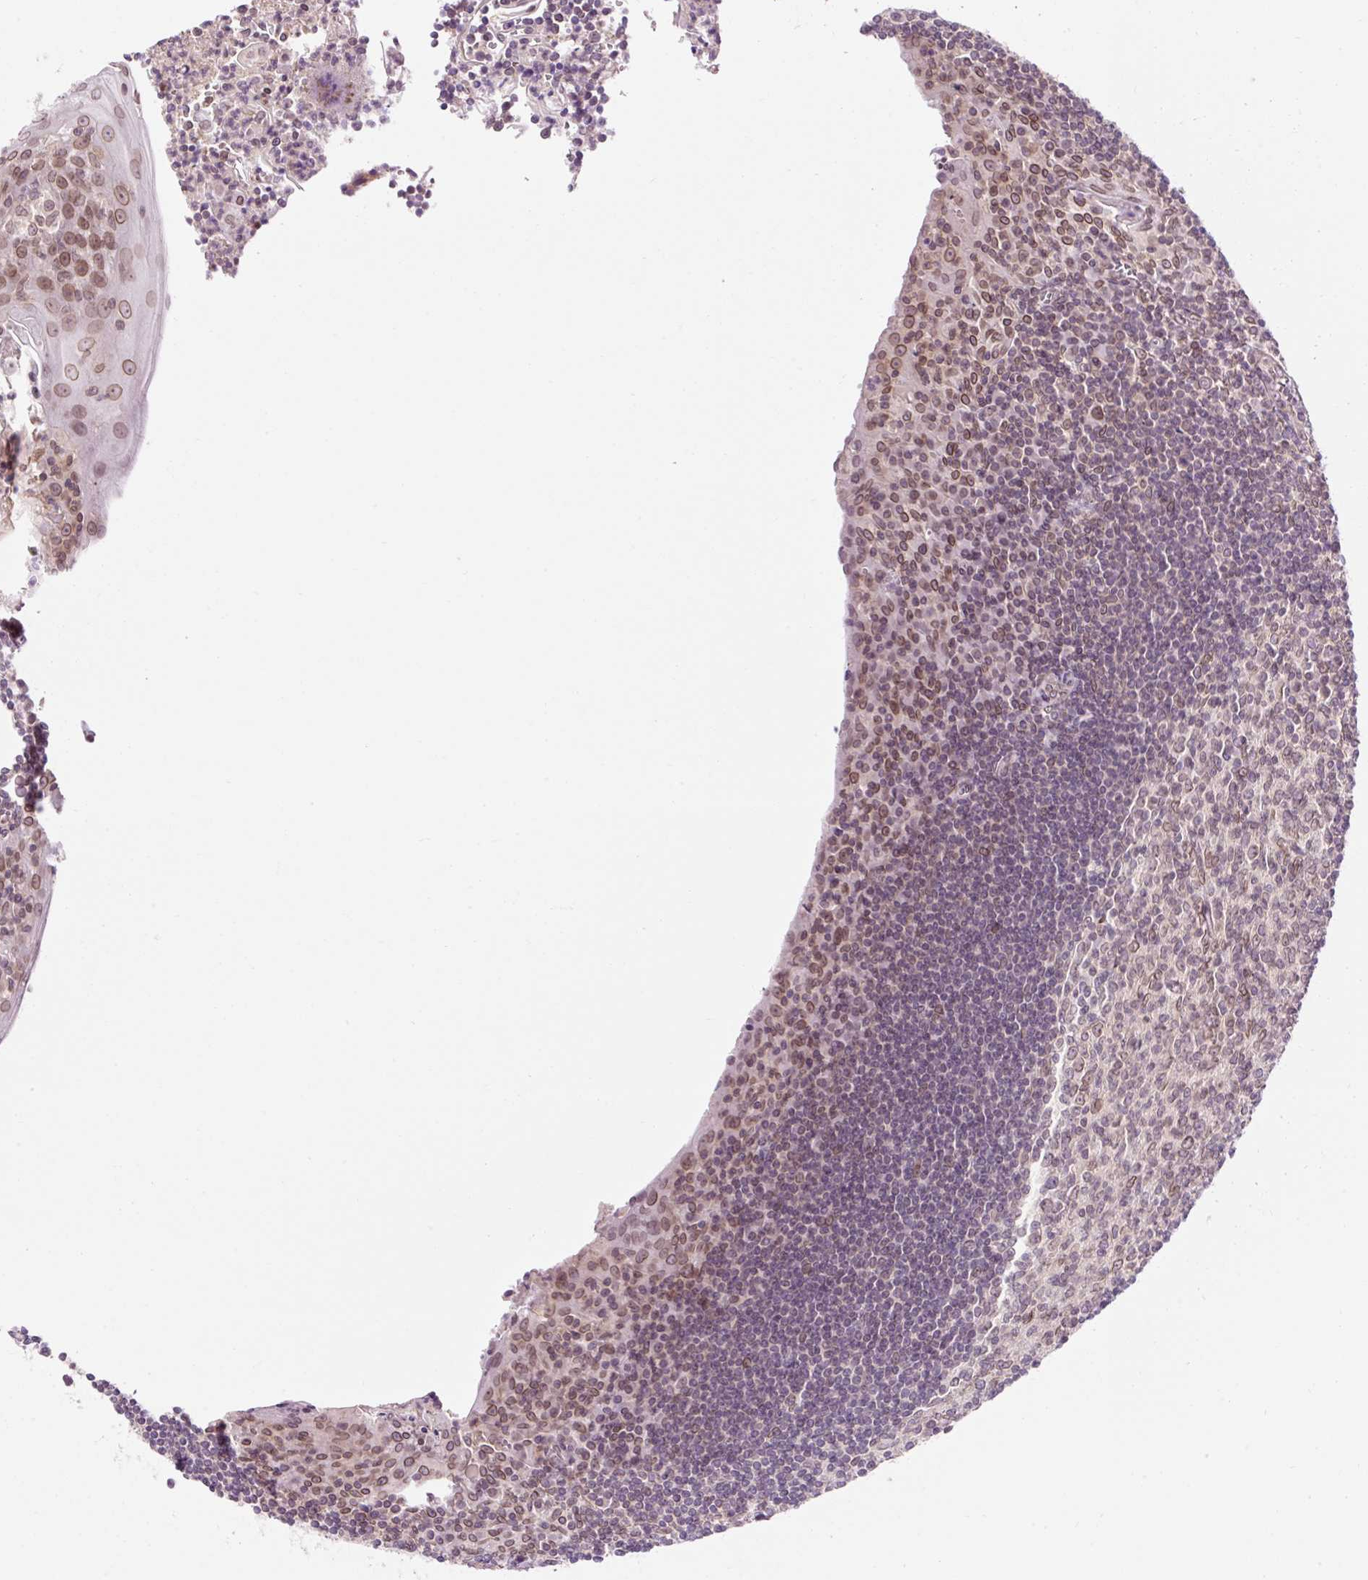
{"staining": {"intensity": "weak", "quantity": "25%-75%", "location": "cytoplasmic/membranous,nuclear"}, "tissue": "tonsil", "cell_type": "Germinal center cells", "image_type": "normal", "snomed": [{"axis": "morphology", "description": "Normal tissue, NOS"}, {"axis": "topography", "description": "Tonsil"}], "caption": "IHC (DAB (3,3'-diaminobenzidine)) staining of normal tonsil exhibits weak cytoplasmic/membranous,nuclear protein expression in about 25%-75% of germinal center cells. Nuclei are stained in blue.", "gene": "ZNF610", "patient": {"sex": "male", "age": 27}}